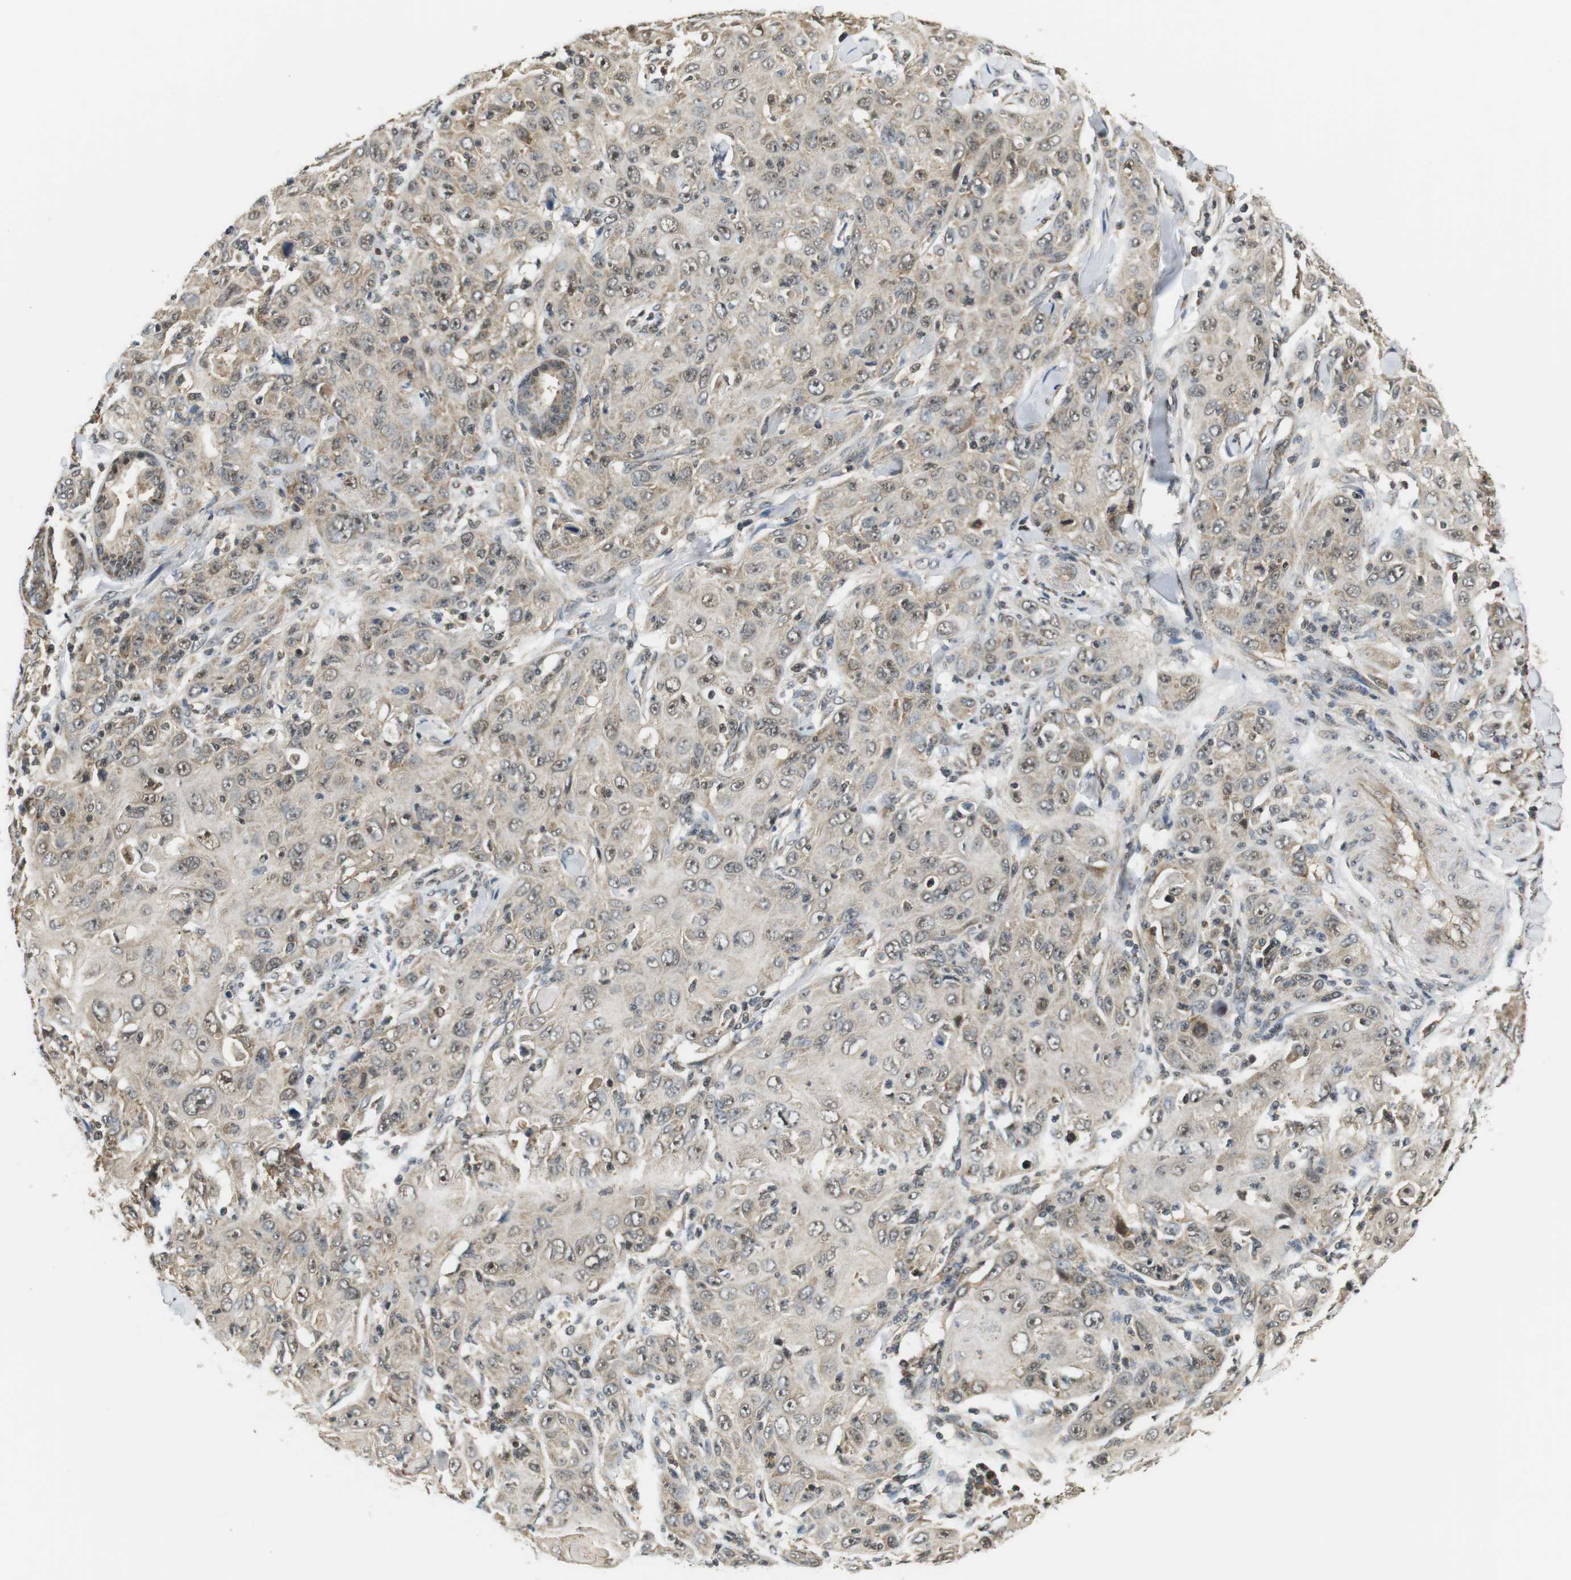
{"staining": {"intensity": "weak", "quantity": "25%-75%", "location": "cytoplasmic/membranous"}, "tissue": "skin cancer", "cell_type": "Tumor cells", "image_type": "cancer", "snomed": [{"axis": "morphology", "description": "Squamous cell carcinoma, NOS"}, {"axis": "topography", "description": "Skin"}], "caption": "Tumor cells display low levels of weak cytoplasmic/membranous positivity in about 25%-75% of cells in human skin cancer.", "gene": "CSNK2B", "patient": {"sex": "female", "age": 88}}